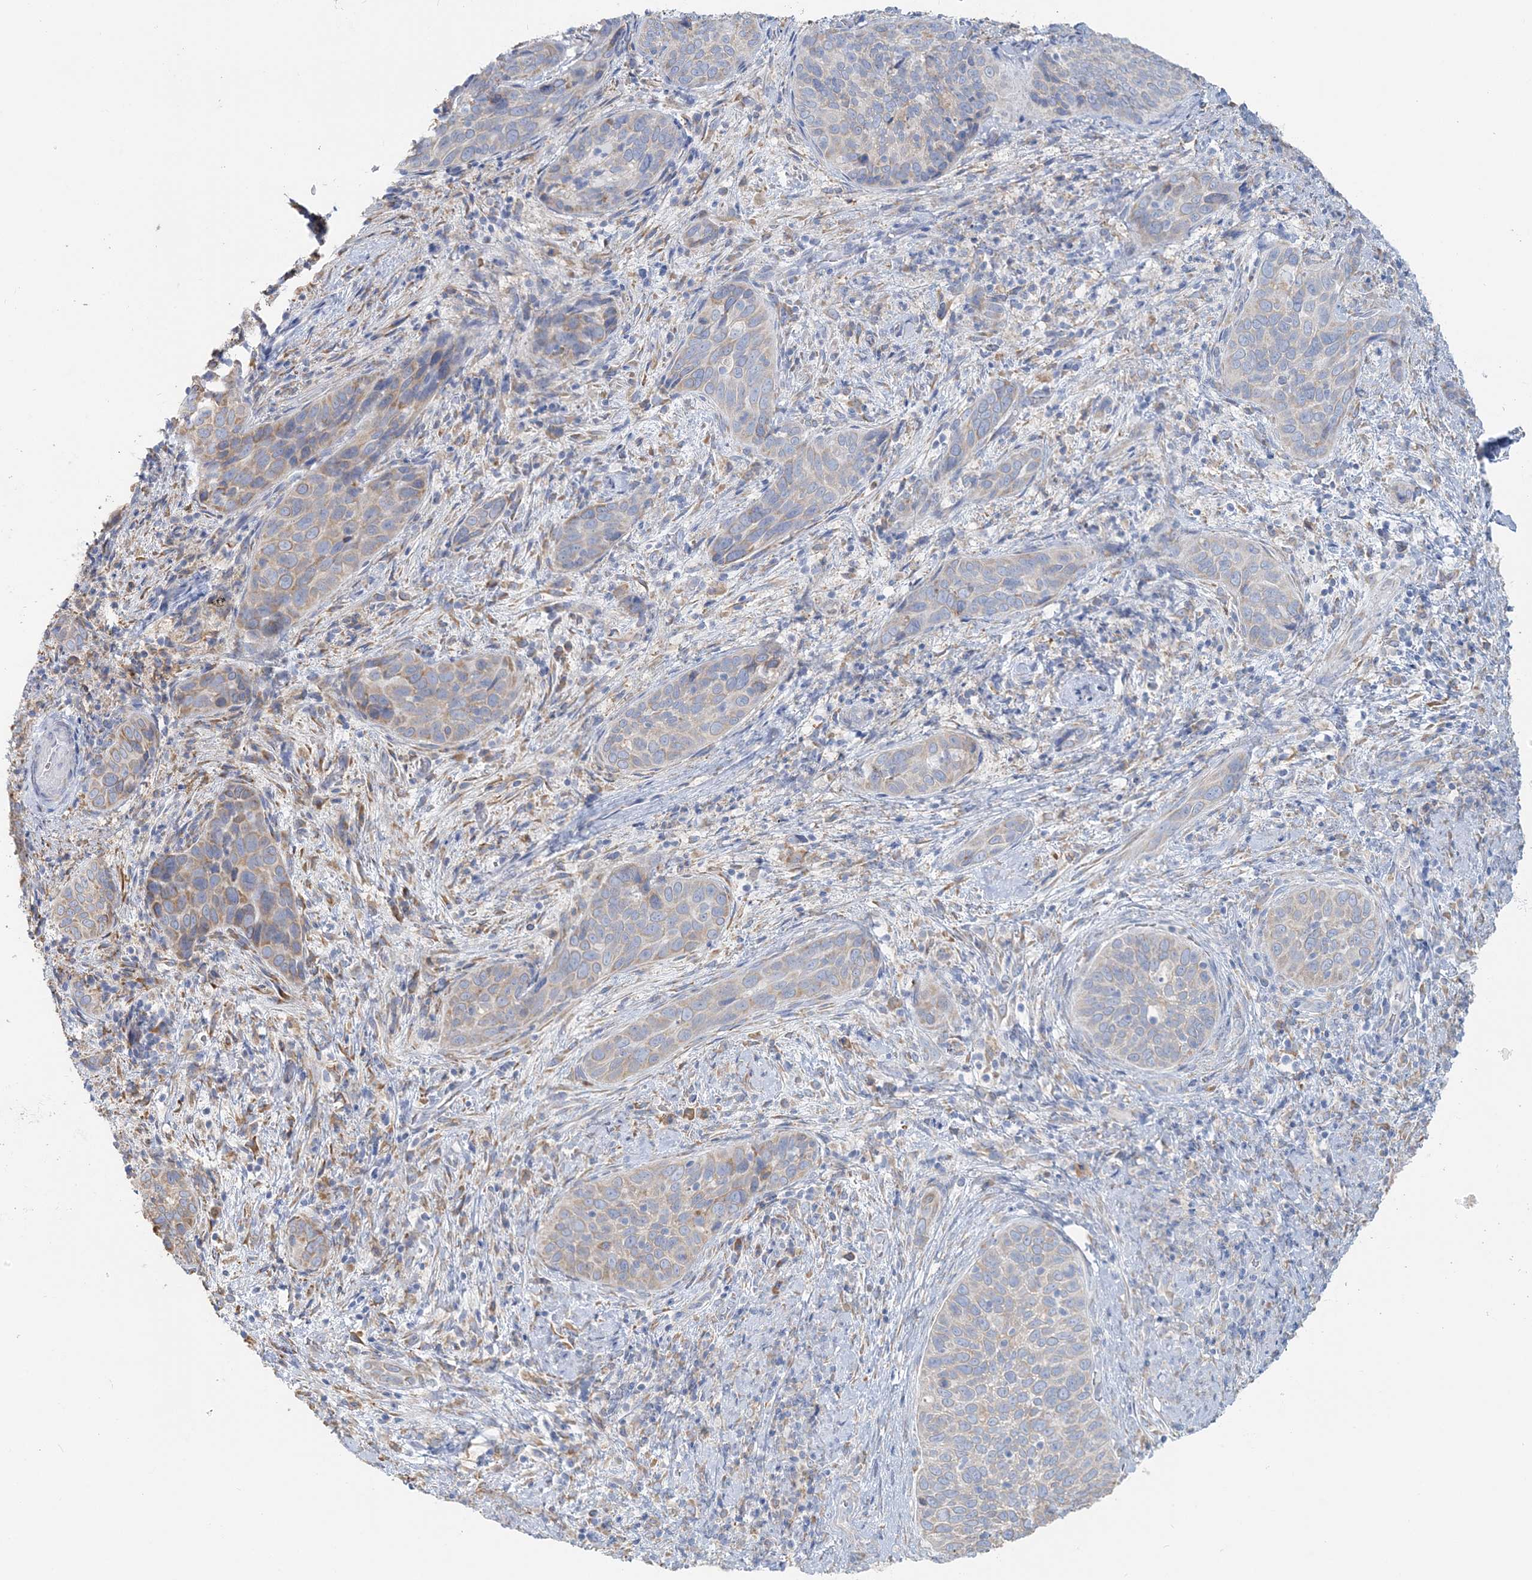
{"staining": {"intensity": "negative", "quantity": "none", "location": "none"}, "tissue": "cervical cancer", "cell_type": "Tumor cells", "image_type": "cancer", "snomed": [{"axis": "morphology", "description": "Squamous cell carcinoma, NOS"}, {"axis": "topography", "description": "Cervix"}], "caption": "This is a micrograph of IHC staining of cervical squamous cell carcinoma, which shows no staining in tumor cells. The staining was performed using DAB to visualize the protein expression in brown, while the nuclei were stained in blue with hematoxylin (Magnification: 20x).", "gene": "TBC1D5", "patient": {"sex": "female", "age": 60}}